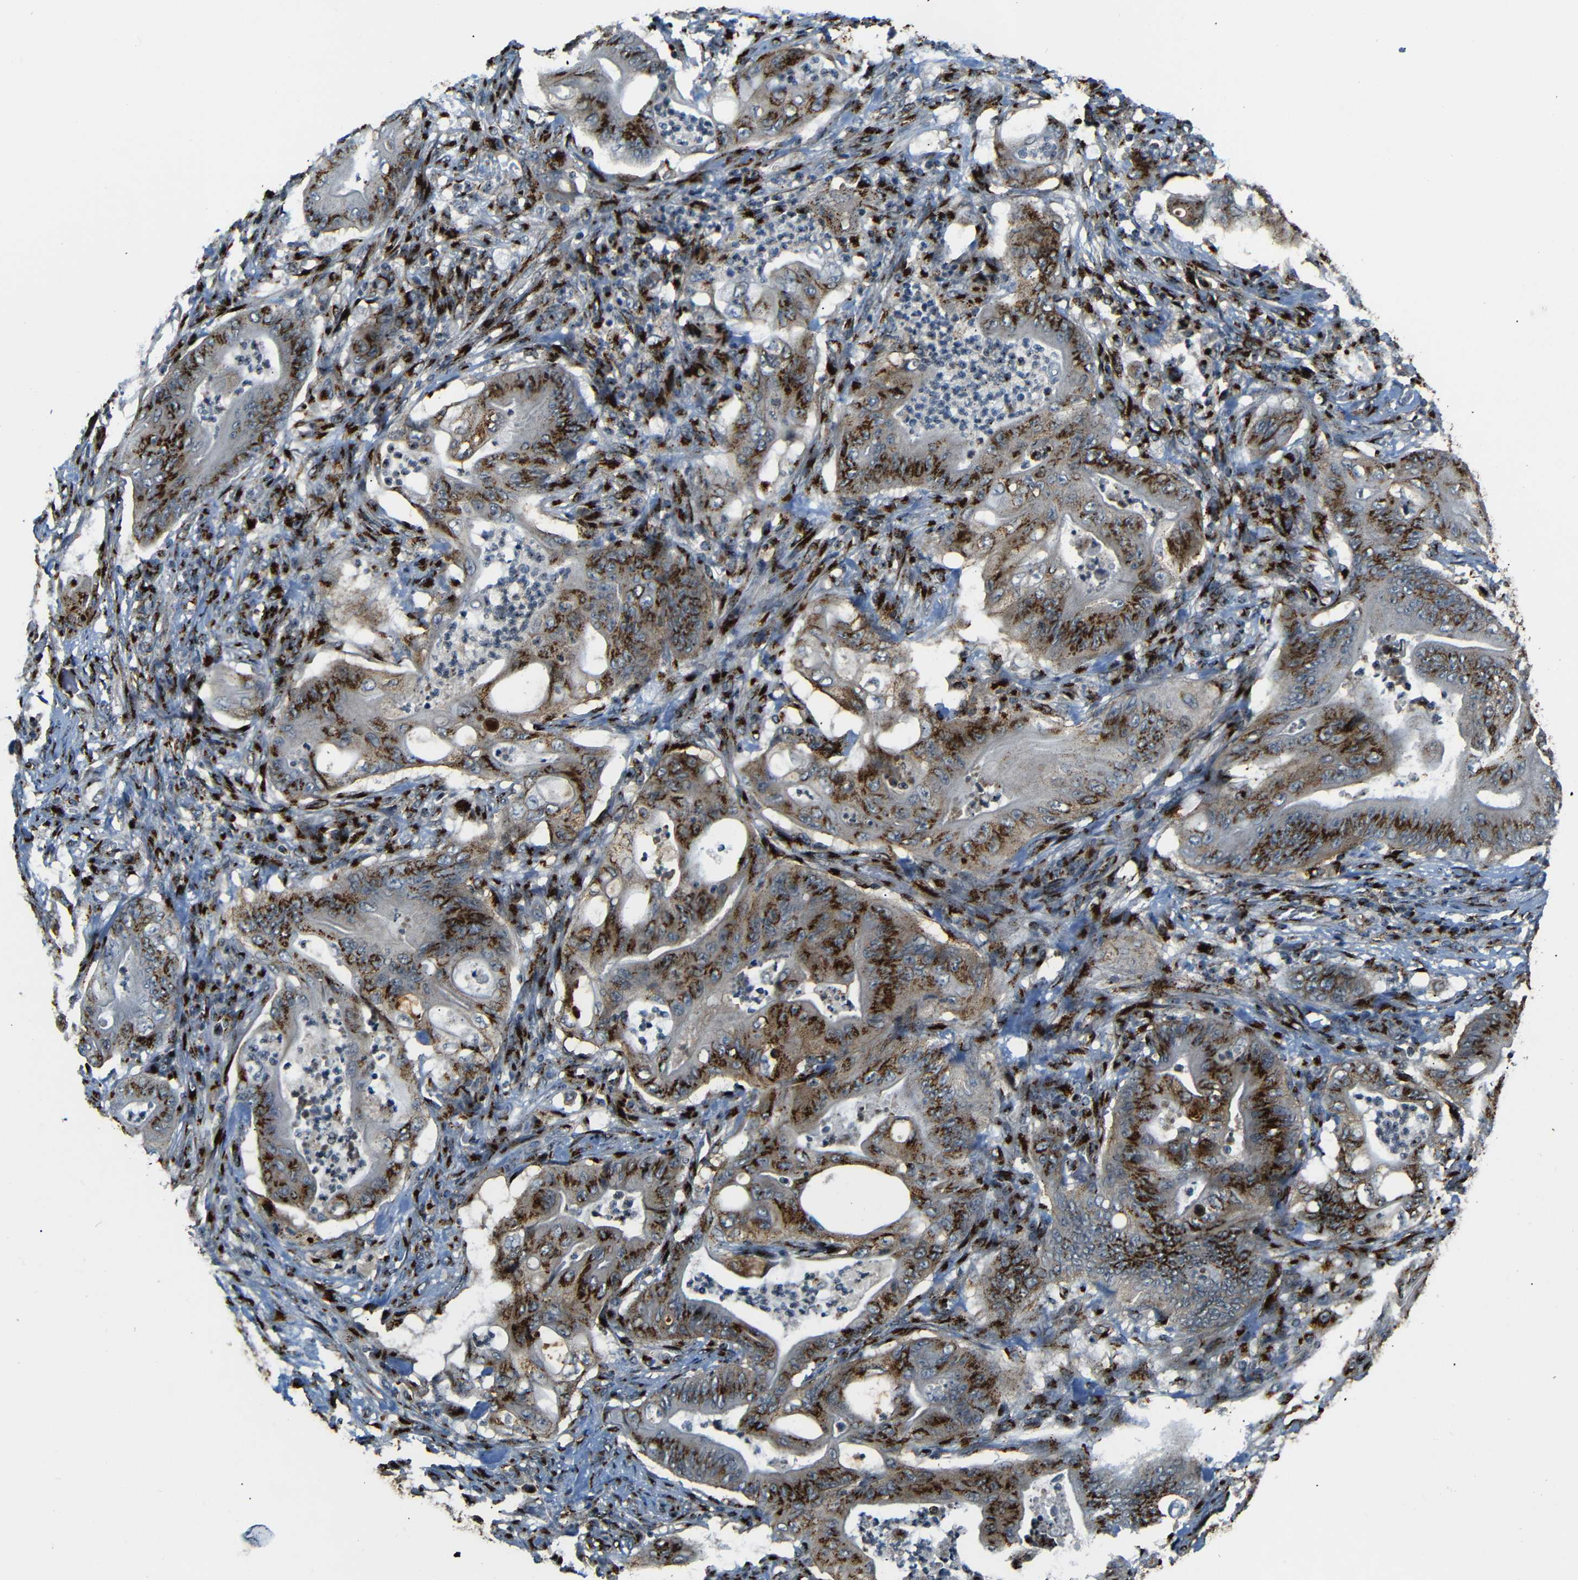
{"staining": {"intensity": "strong", "quantity": ">75%", "location": "cytoplasmic/membranous"}, "tissue": "stomach cancer", "cell_type": "Tumor cells", "image_type": "cancer", "snomed": [{"axis": "morphology", "description": "Adenocarcinoma, NOS"}, {"axis": "topography", "description": "Stomach"}], "caption": "Immunohistochemical staining of human adenocarcinoma (stomach) displays high levels of strong cytoplasmic/membranous protein expression in approximately >75% of tumor cells.", "gene": "TGOLN2", "patient": {"sex": "female", "age": 73}}